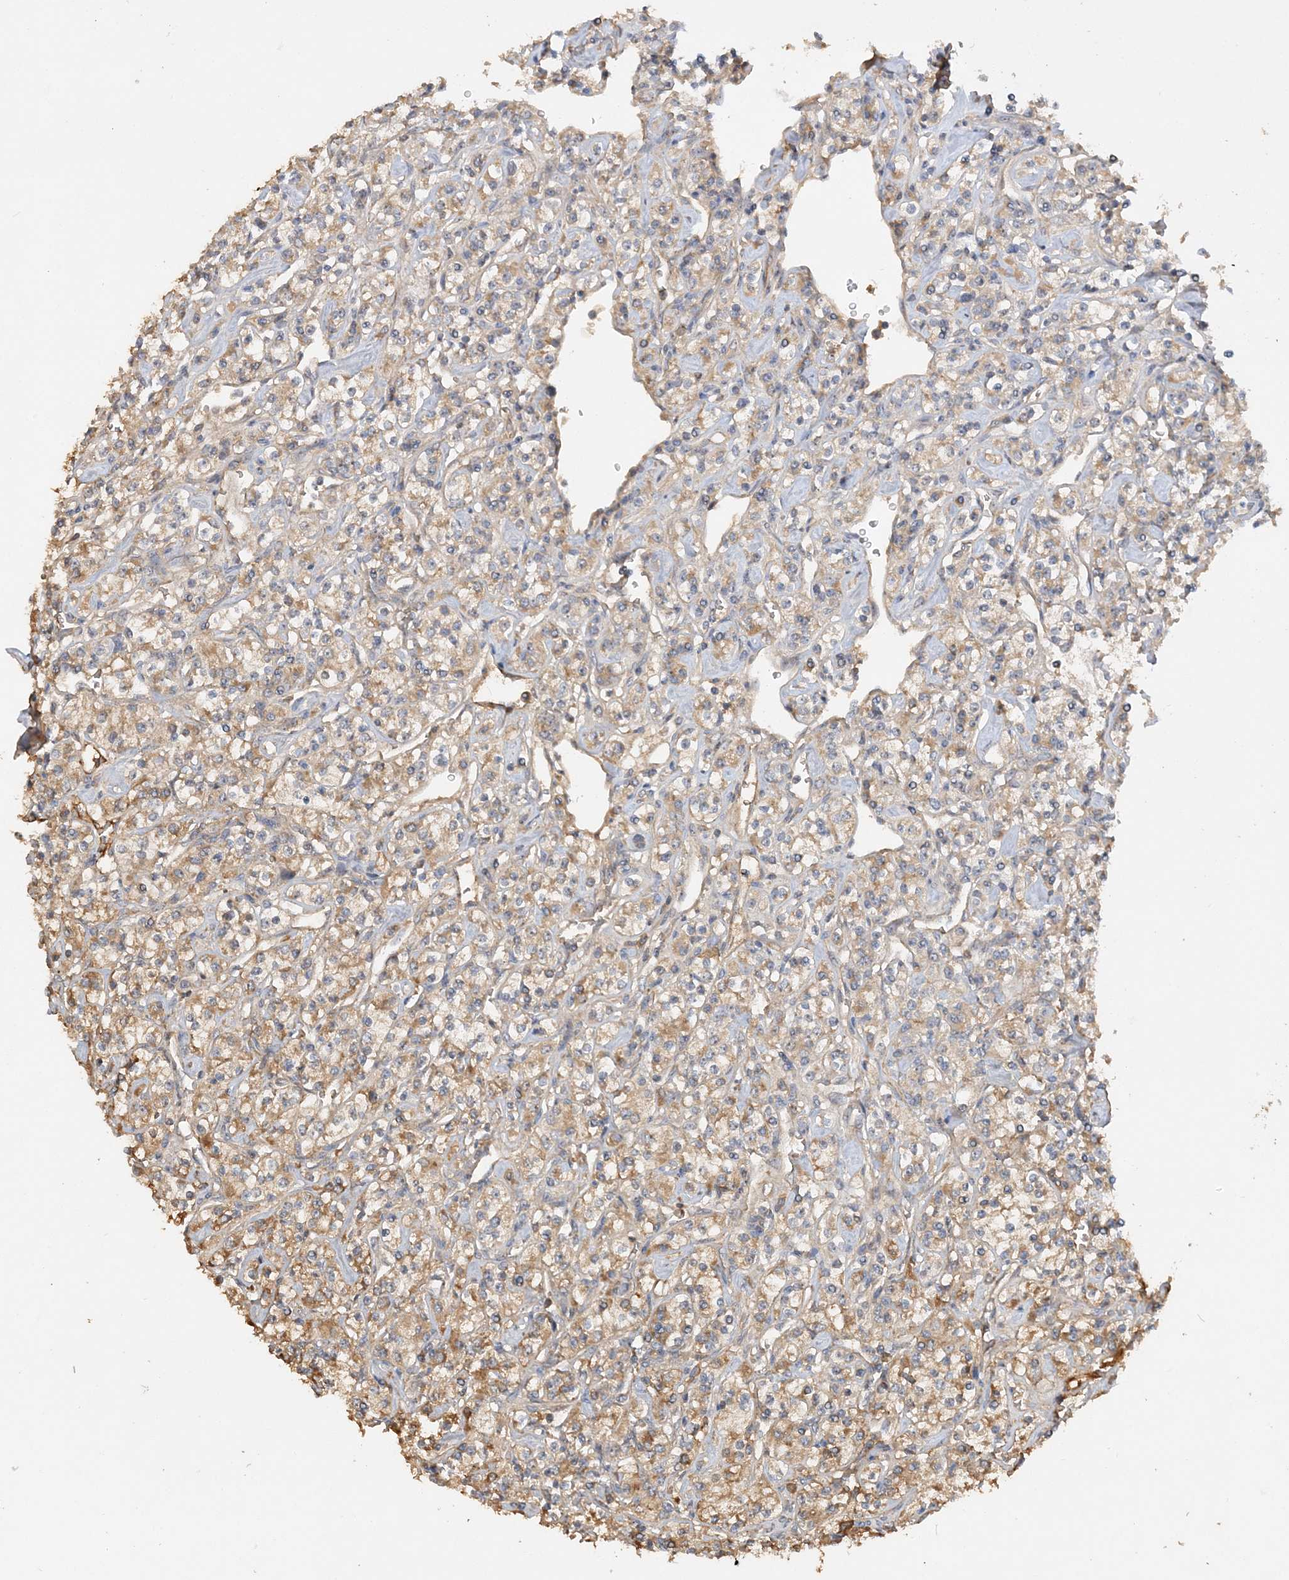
{"staining": {"intensity": "moderate", "quantity": ">75%", "location": "cytoplasmic/membranous"}, "tissue": "renal cancer", "cell_type": "Tumor cells", "image_type": "cancer", "snomed": [{"axis": "morphology", "description": "Adenocarcinoma, NOS"}, {"axis": "topography", "description": "Kidney"}], "caption": "High-magnification brightfield microscopy of renal cancer stained with DAB (3,3'-diaminobenzidine) (brown) and counterstained with hematoxylin (blue). tumor cells exhibit moderate cytoplasmic/membranous expression is seen in approximately>75% of cells. Ihc stains the protein in brown and the nuclei are stained blue.", "gene": "GRINA", "patient": {"sex": "male", "age": 77}}